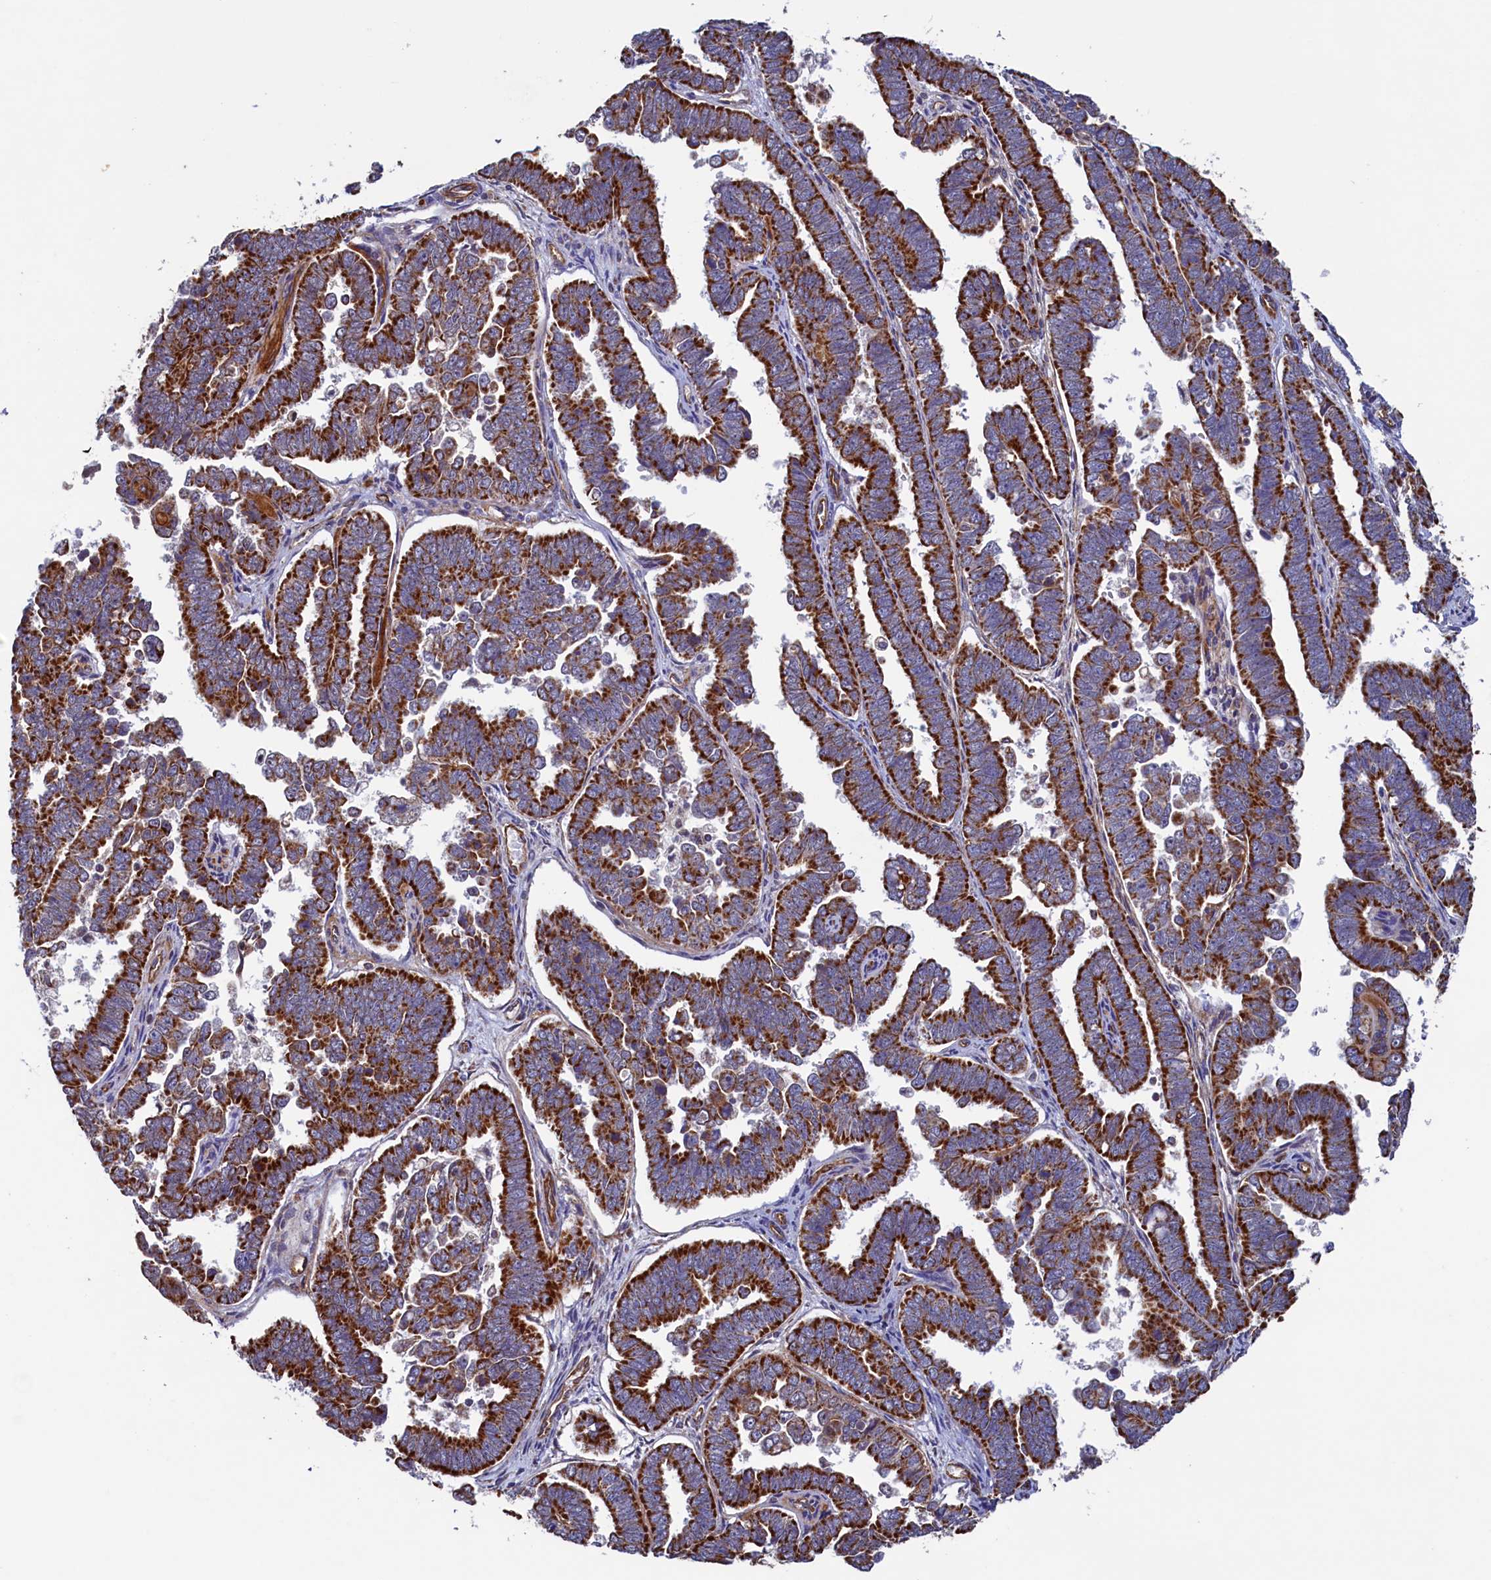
{"staining": {"intensity": "strong", "quantity": ">75%", "location": "cytoplasmic/membranous"}, "tissue": "endometrial cancer", "cell_type": "Tumor cells", "image_type": "cancer", "snomed": [{"axis": "morphology", "description": "Adenocarcinoma, NOS"}, {"axis": "topography", "description": "Endometrium"}], "caption": "High-power microscopy captured an immunohistochemistry (IHC) image of adenocarcinoma (endometrial), revealing strong cytoplasmic/membranous expression in approximately >75% of tumor cells. The staining was performed using DAB (3,3'-diaminobenzidine) to visualize the protein expression in brown, while the nuclei were stained in blue with hematoxylin (Magnification: 20x).", "gene": "UBE3B", "patient": {"sex": "female", "age": 75}}